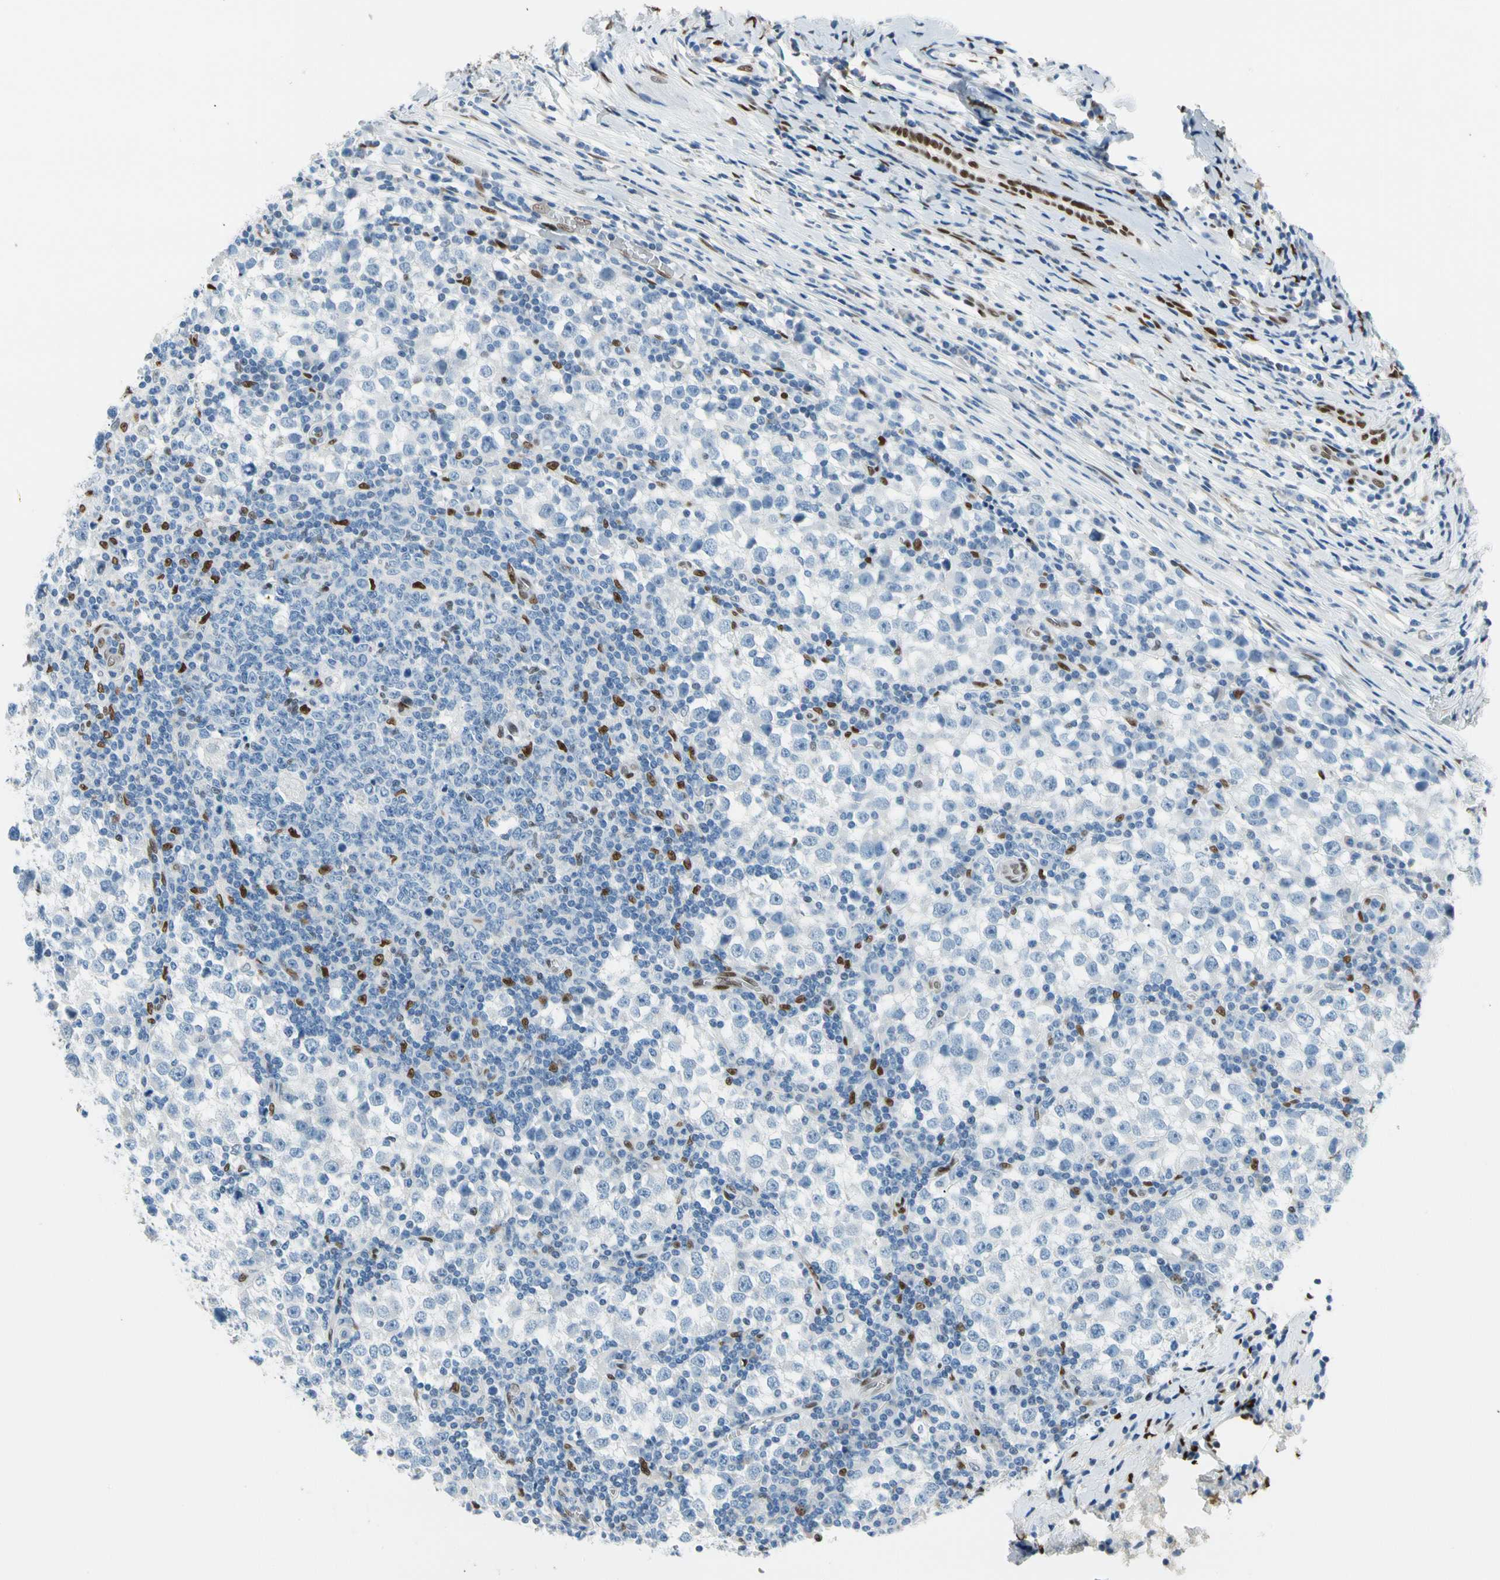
{"staining": {"intensity": "negative", "quantity": "none", "location": "none"}, "tissue": "testis cancer", "cell_type": "Tumor cells", "image_type": "cancer", "snomed": [{"axis": "morphology", "description": "Seminoma, NOS"}, {"axis": "topography", "description": "Testis"}], "caption": "The immunohistochemistry photomicrograph has no significant positivity in tumor cells of testis cancer tissue.", "gene": "NFIA", "patient": {"sex": "male", "age": 65}}